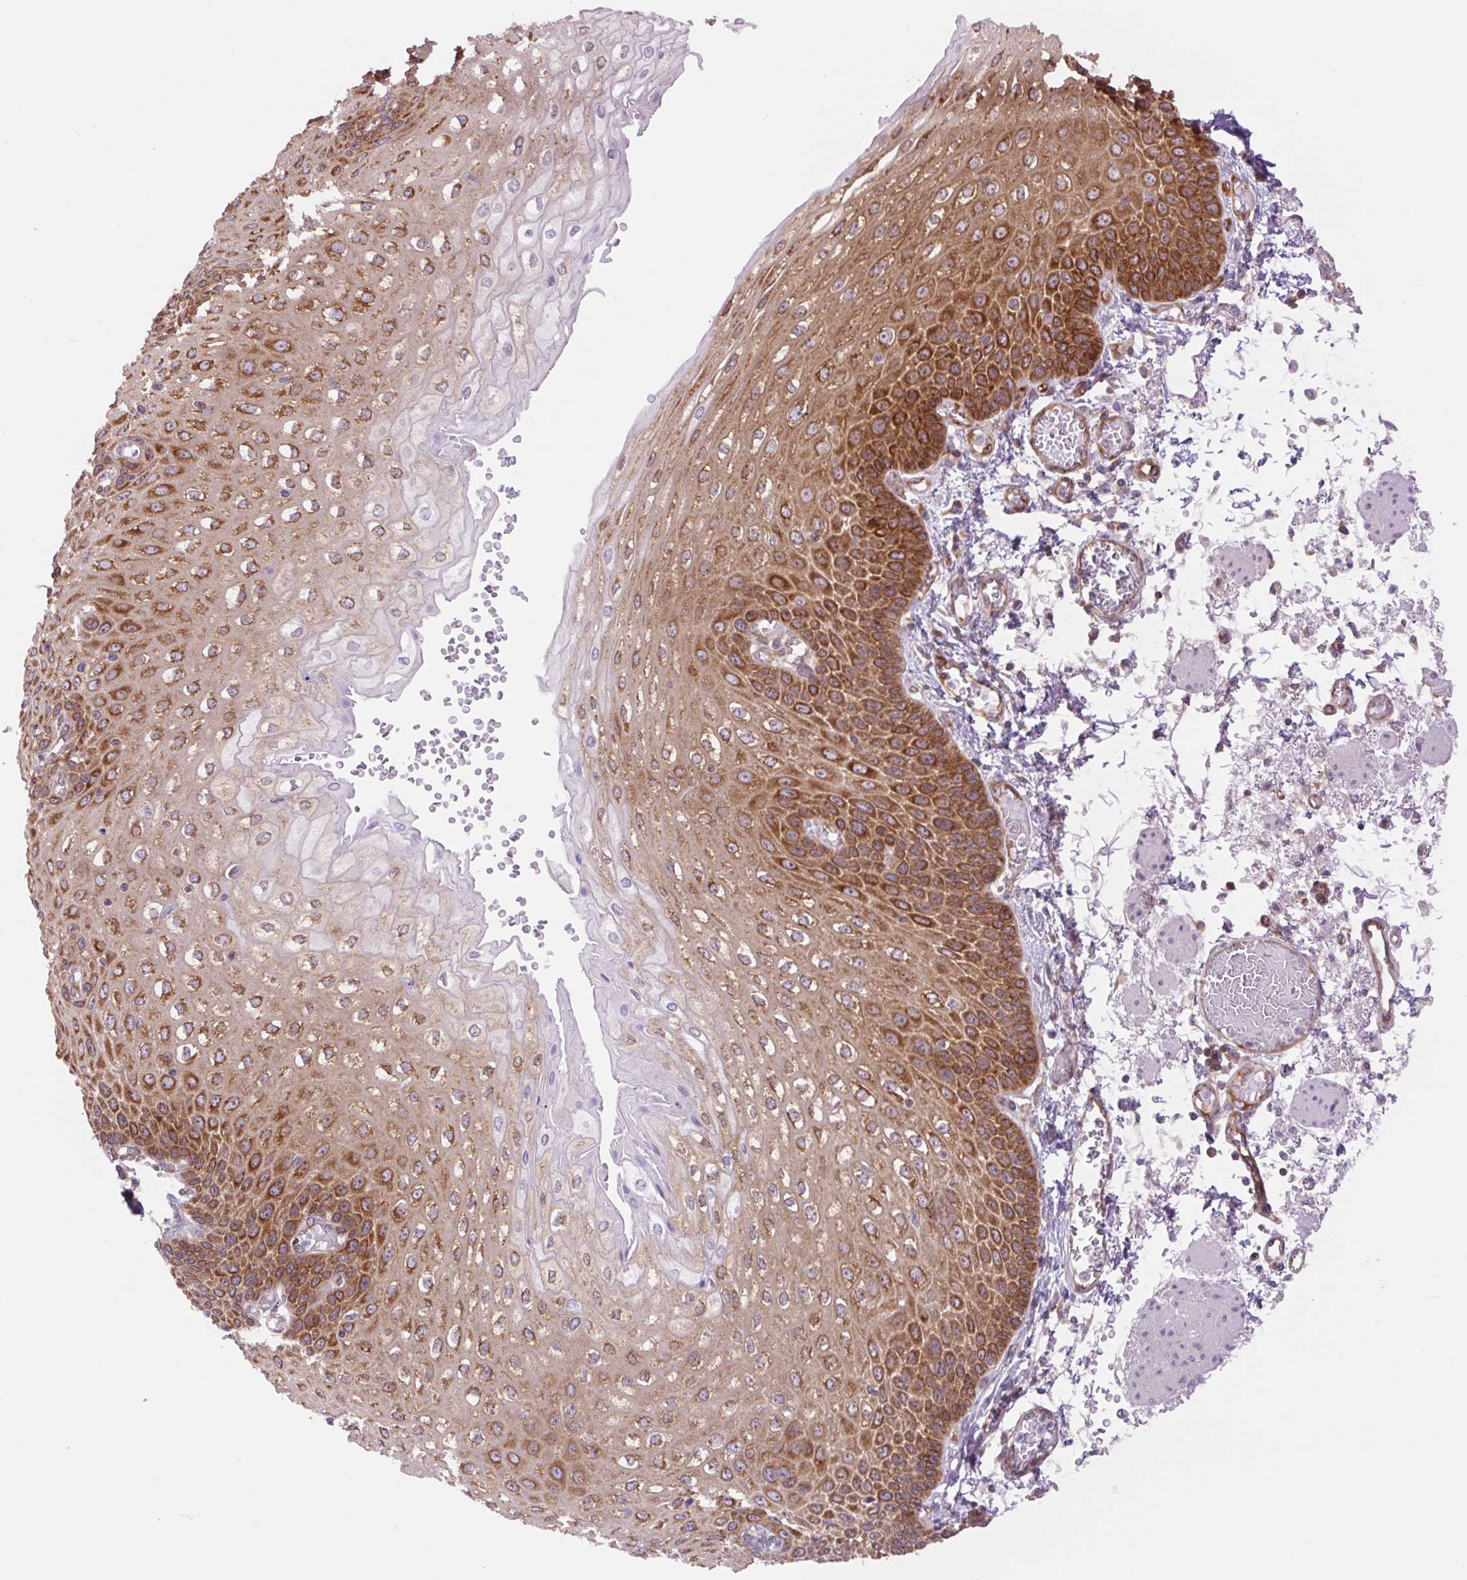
{"staining": {"intensity": "strong", "quantity": ">75%", "location": "cytoplasmic/membranous"}, "tissue": "esophagus", "cell_type": "Squamous epithelial cells", "image_type": "normal", "snomed": [{"axis": "morphology", "description": "Normal tissue, NOS"}, {"axis": "morphology", "description": "Adenocarcinoma, NOS"}, {"axis": "topography", "description": "Esophagus"}], "caption": "Protein analysis of normal esophagus demonstrates strong cytoplasmic/membranous positivity in about >75% of squamous epithelial cells. (Brightfield microscopy of DAB IHC at high magnification).", "gene": "MINK1", "patient": {"sex": "male", "age": 81}}